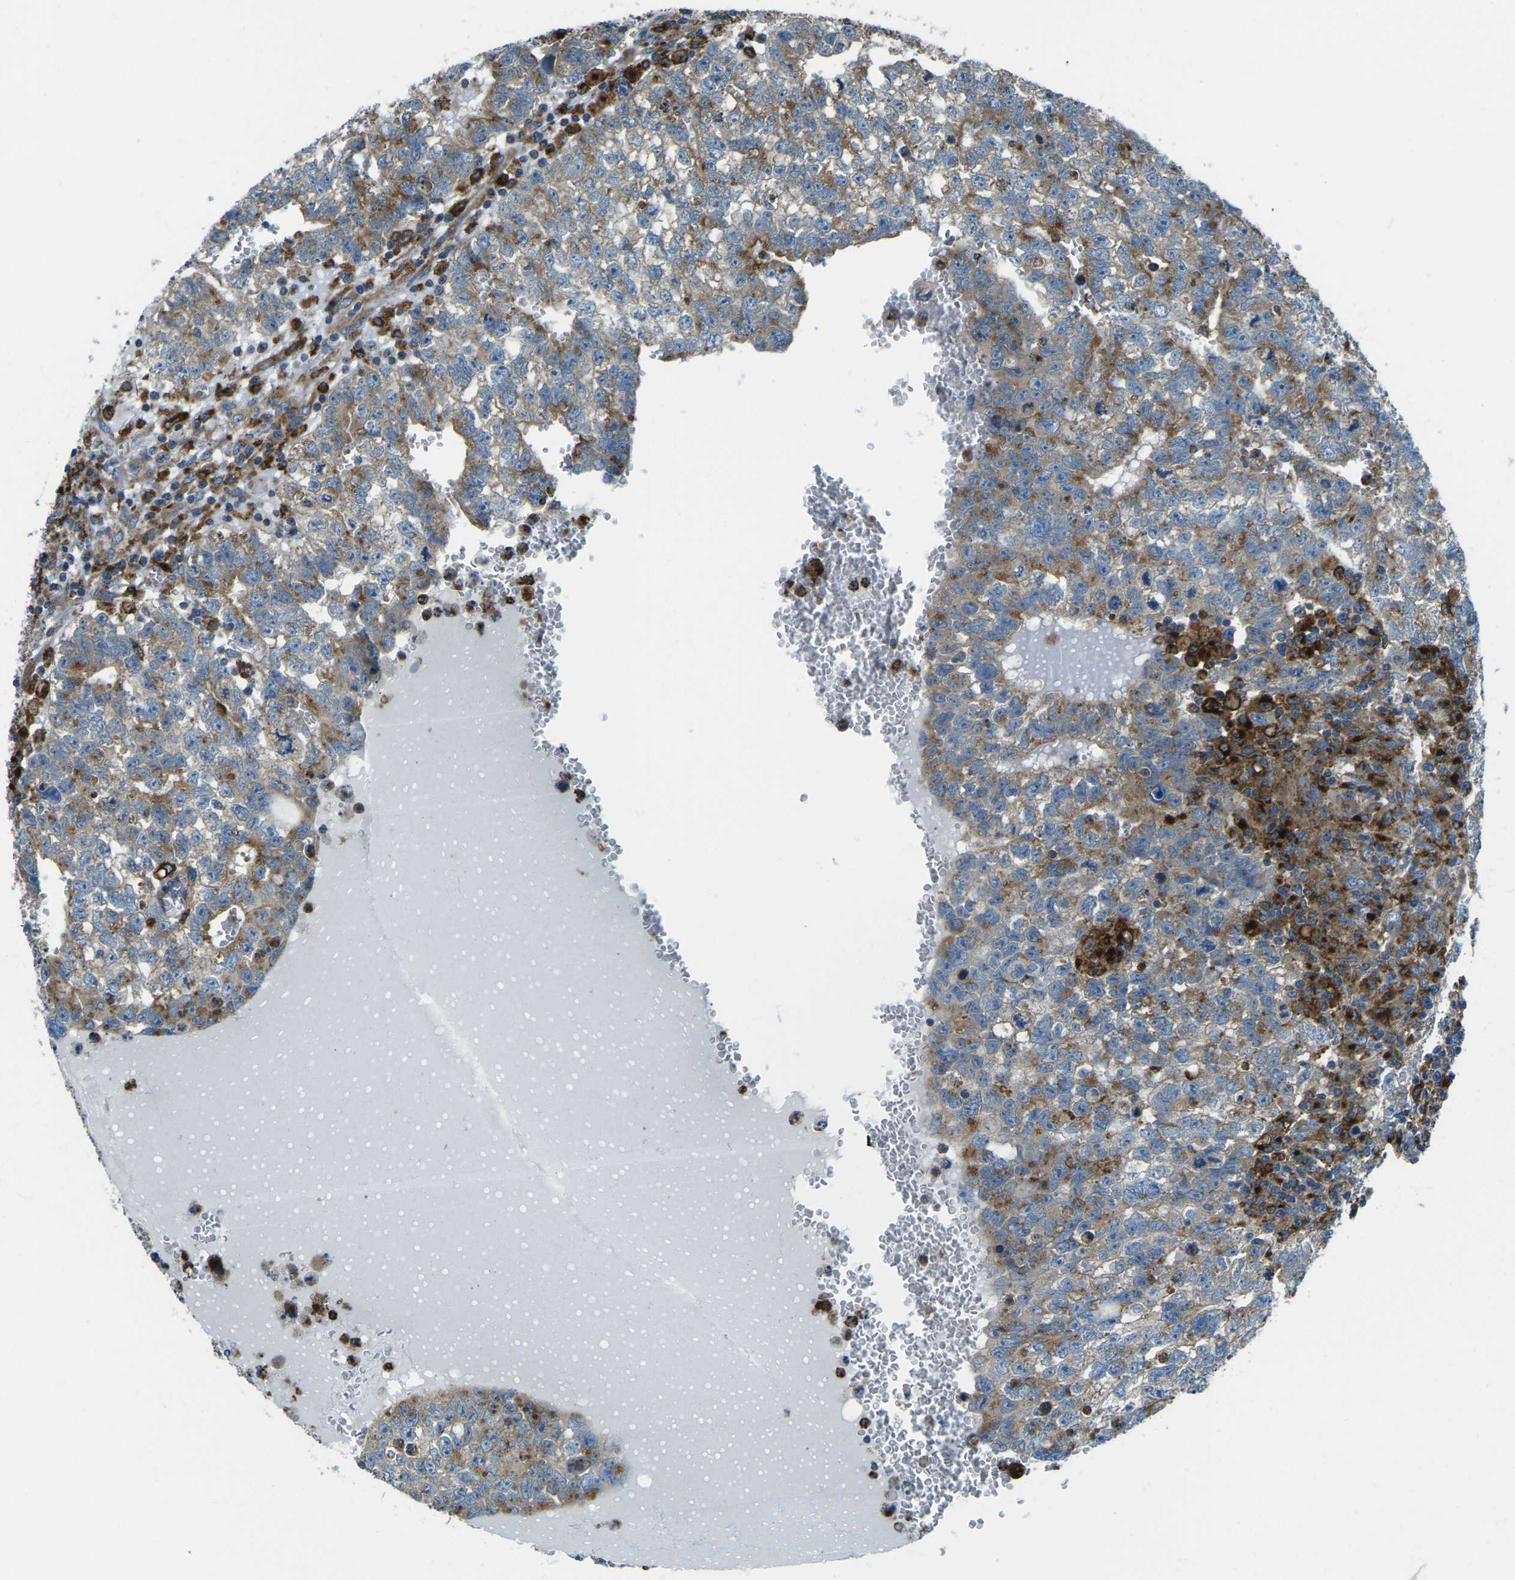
{"staining": {"intensity": "moderate", "quantity": "25%-75%", "location": "cytoplasmic/membranous"}, "tissue": "testis cancer", "cell_type": "Tumor cells", "image_type": "cancer", "snomed": [{"axis": "morphology", "description": "Seminoma, NOS"}, {"axis": "morphology", "description": "Carcinoma, Embryonal, NOS"}, {"axis": "topography", "description": "Testis"}], "caption": "A high-resolution micrograph shows immunohistochemistry staining of testis cancer, which demonstrates moderate cytoplasmic/membranous staining in approximately 25%-75% of tumor cells.", "gene": "CDK17", "patient": {"sex": "male", "age": 38}}